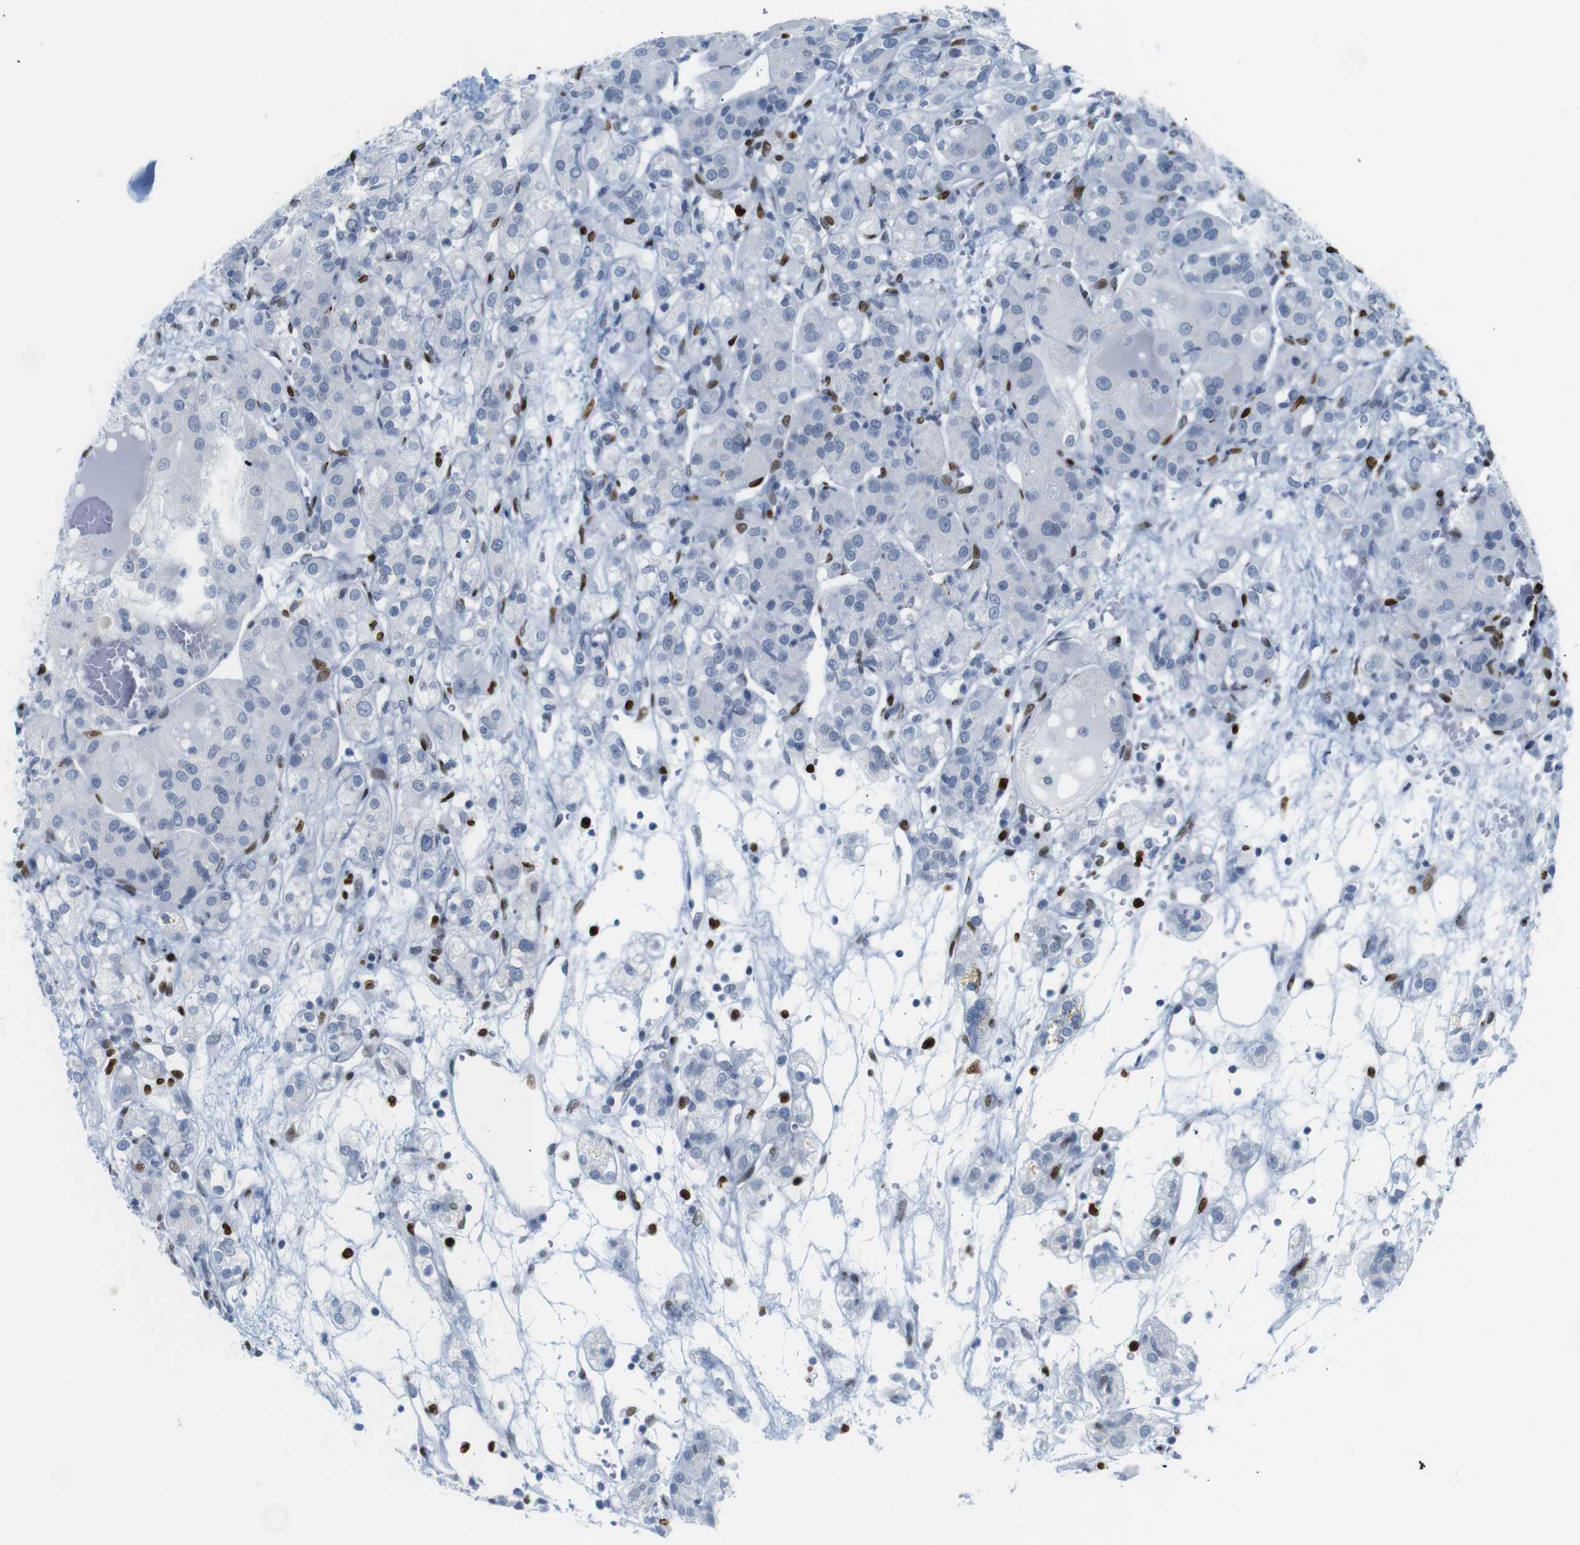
{"staining": {"intensity": "strong", "quantity": "25%-75%", "location": "nuclear"}, "tissue": "renal cancer", "cell_type": "Tumor cells", "image_type": "cancer", "snomed": [{"axis": "morphology", "description": "Normal tissue, NOS"}, {"axis": "morphology", "description": "Adenocarcinoma, NOS"}, {"axis": "topography", "description": "Kidney"}], "caption": "Brown immunohistochemical staining in human renal cancer (adenocarcinoma) displays strong nuclear expression in about 25%-75% of tumor cells.", "gene": "NPIPB15", "patient": {"sex": "male", "age": 61}}